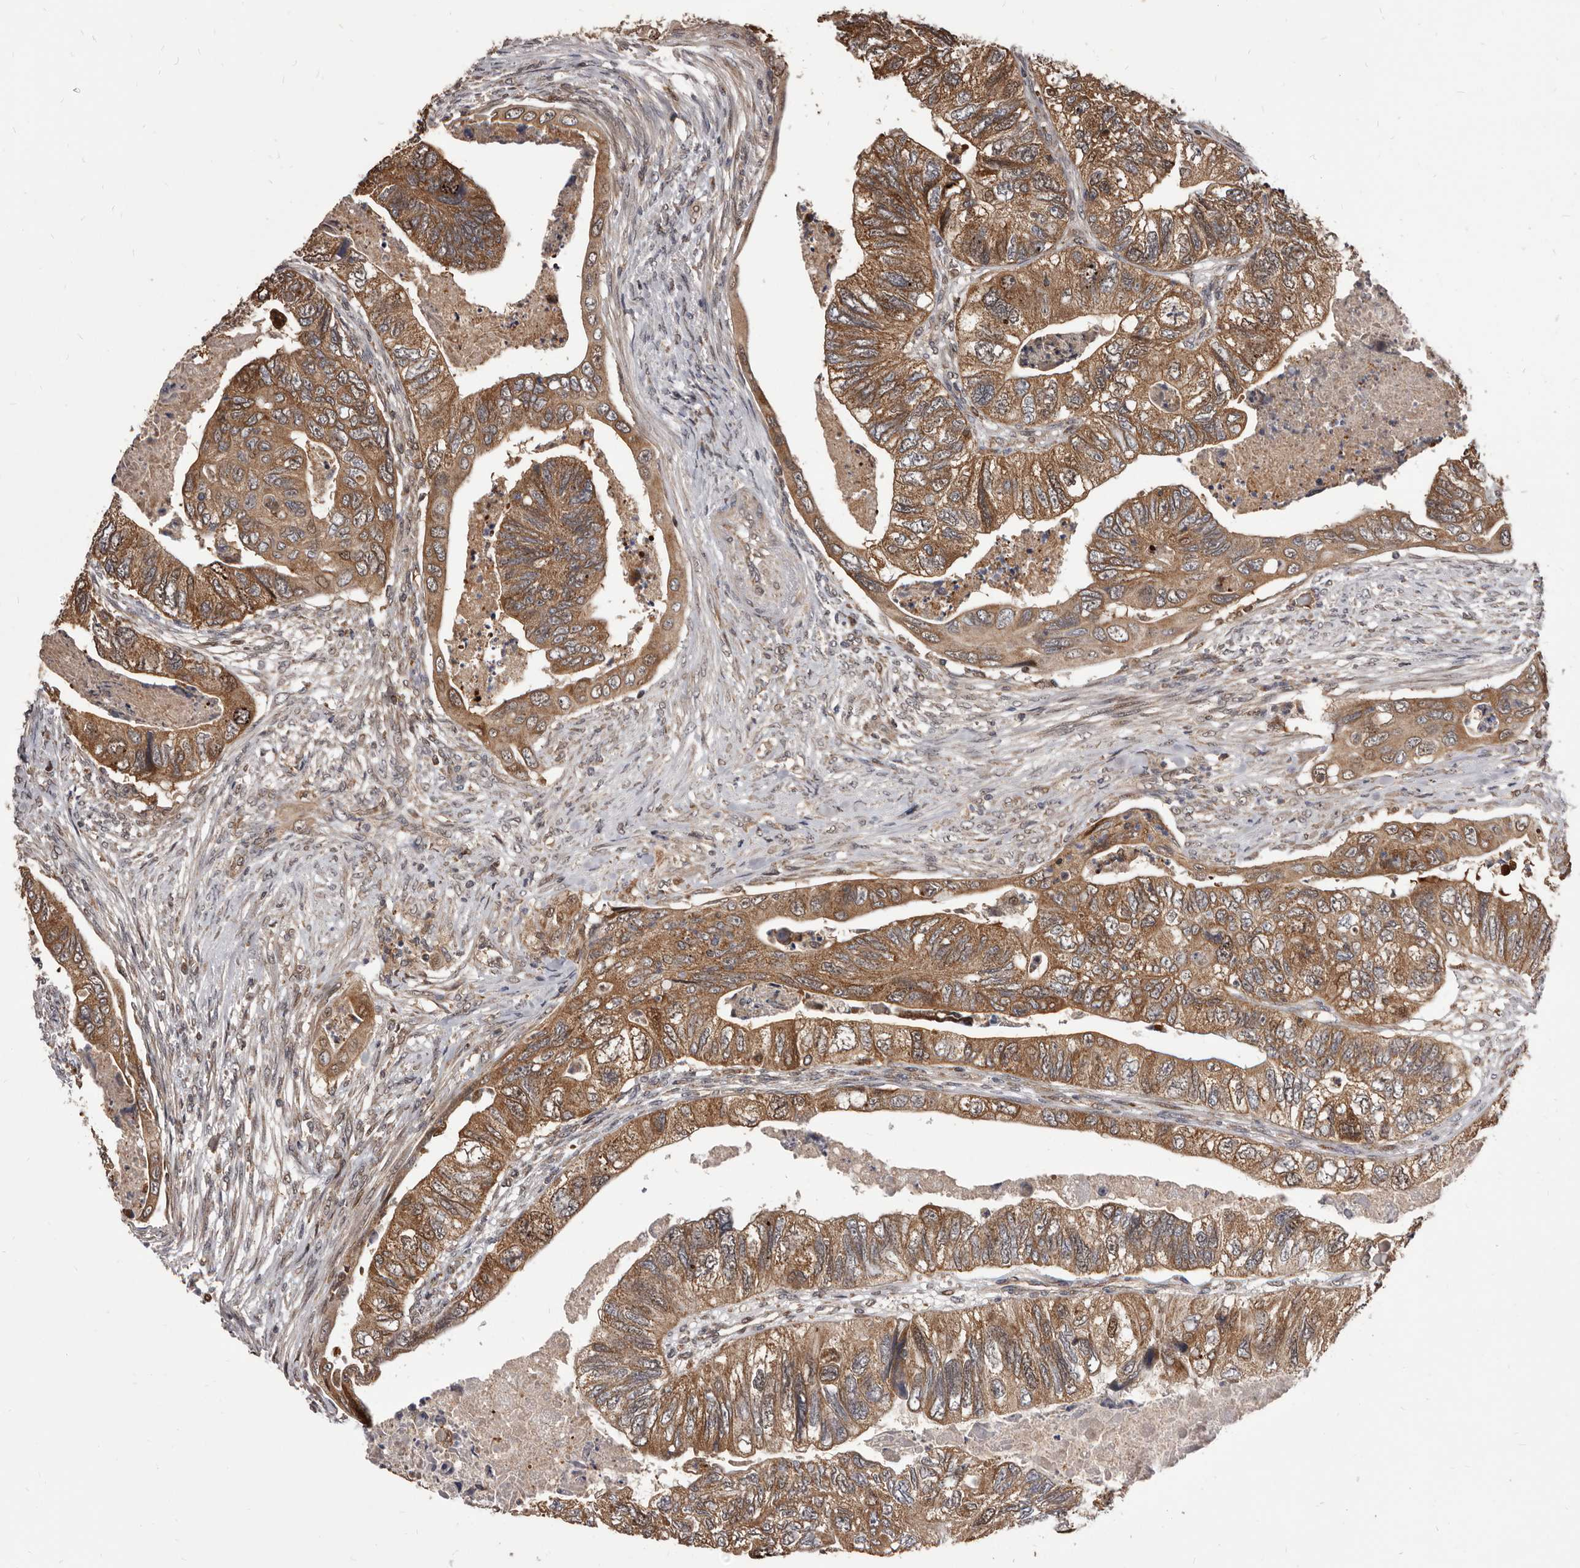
{"staining": {"intensity": "moderate", "quantity": ">75%", "location": "cytoplasmic/membranous"}, "tissue": "colorectal cancer", "cell_type": "Tumor cells", "image_type": "cancer", "snomed": [{"axis": "morphology", "description": "Adenocarcinoma, NOS"}, {"axis": "topography", "description": "Rectum"}], "caption": "DAB (3,3'-diaminobenzidine) immunohistochemical staining of human colorectal cancer demonstrates moderate cytoplasmic/membranous protein positivity in about >75% of tumor cells.", "gene": "MAP3K14", "patient": {"sex": "male", "age": 63}}